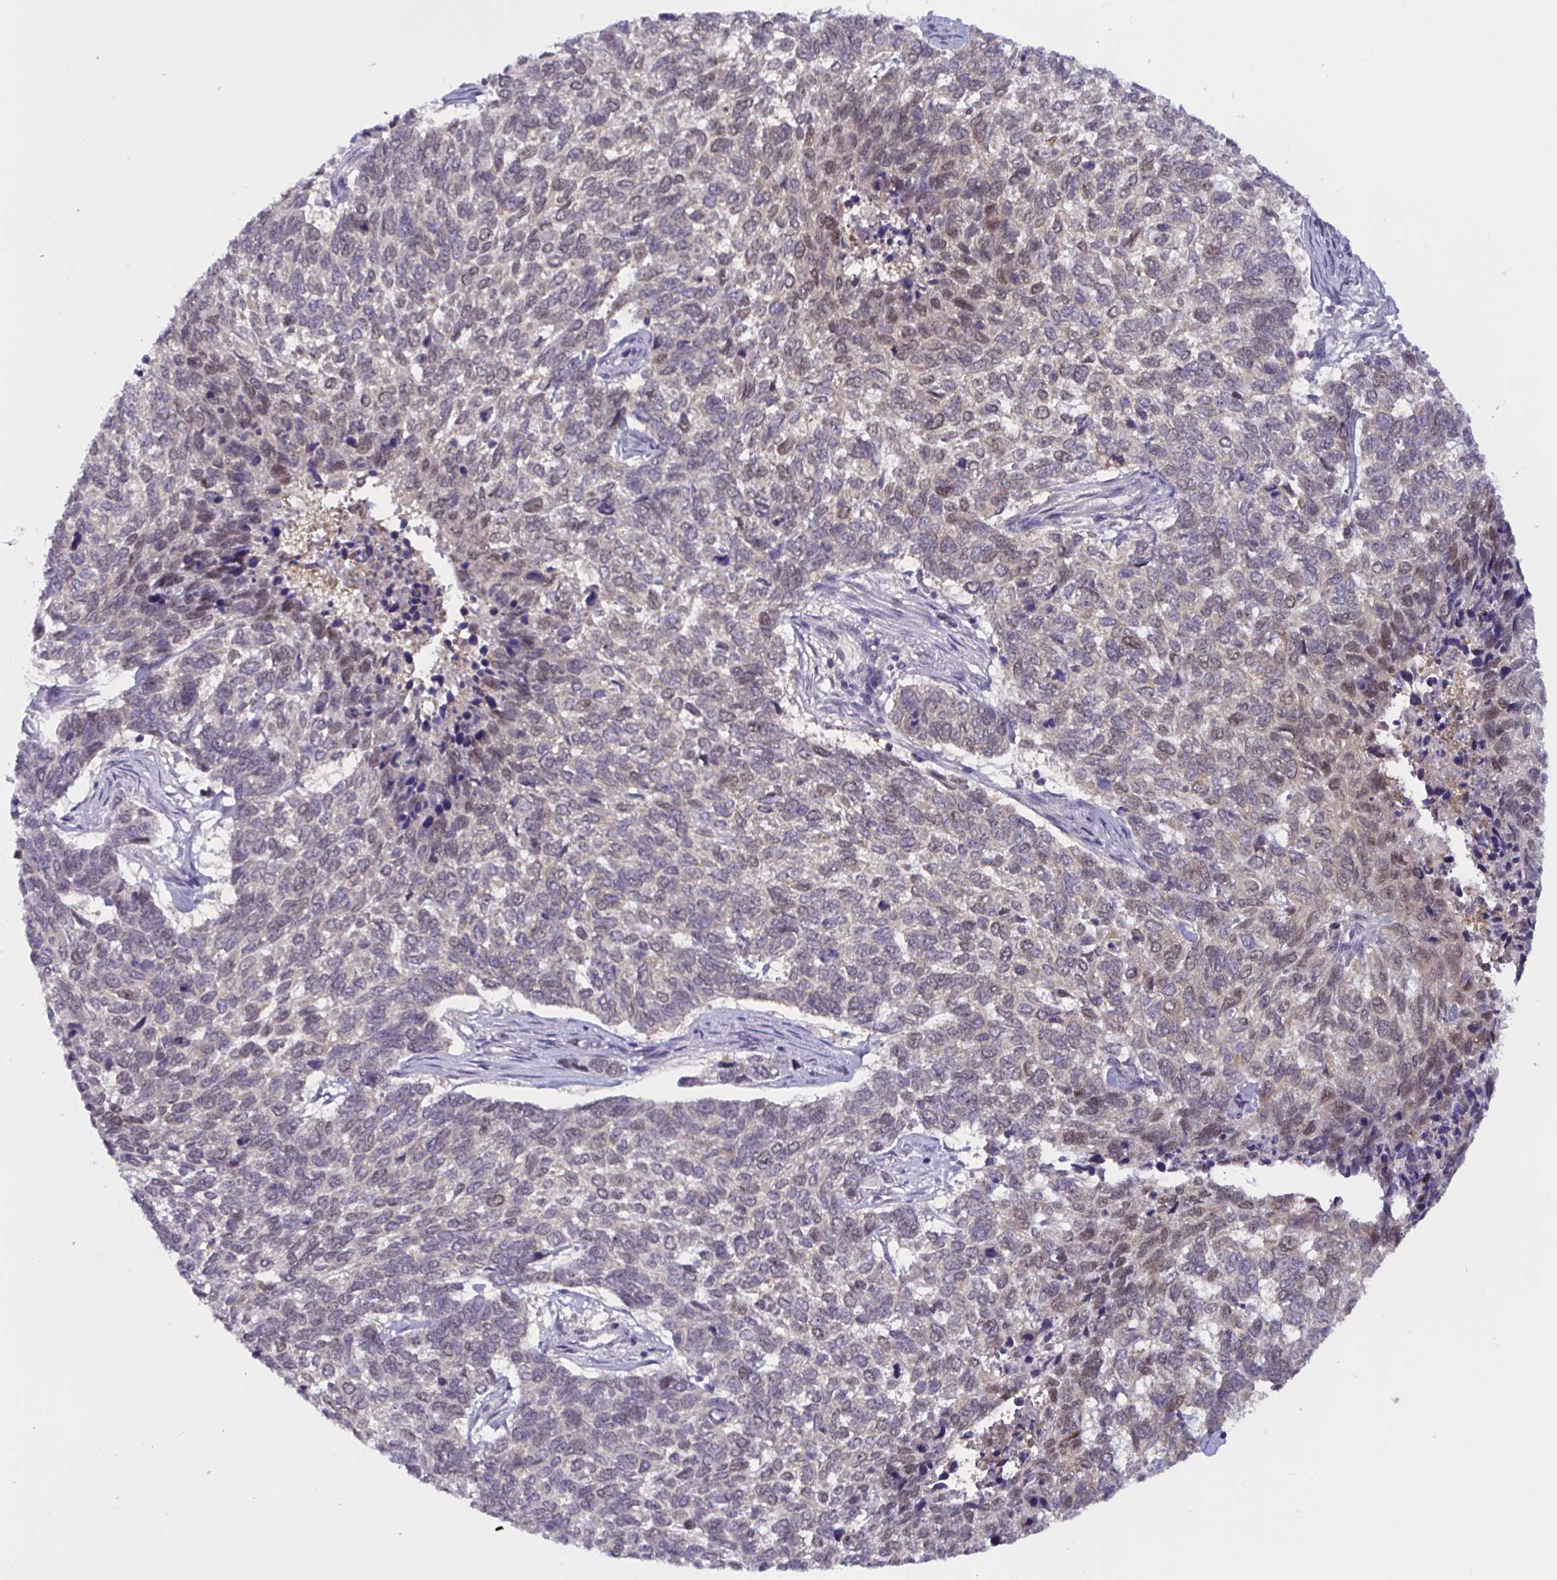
{"staining": {"intensity": "weak", "quantity": "<25%", "location": "nuclear"}, "tissue": "skin cancer", "cell_type": "Tumor cells", "image_type": "cancer", "snomed": [{"axis": "morphology", "description": "Basal cell carcinoma"}, {"axis": "topography", "description": "Skin"}], "caption": "Protein analysis of skin basal cell carcinoma displays no significant staining in tumor cells.", "gene": "TSN", "patient": {"sex": "female", "age": 65}}